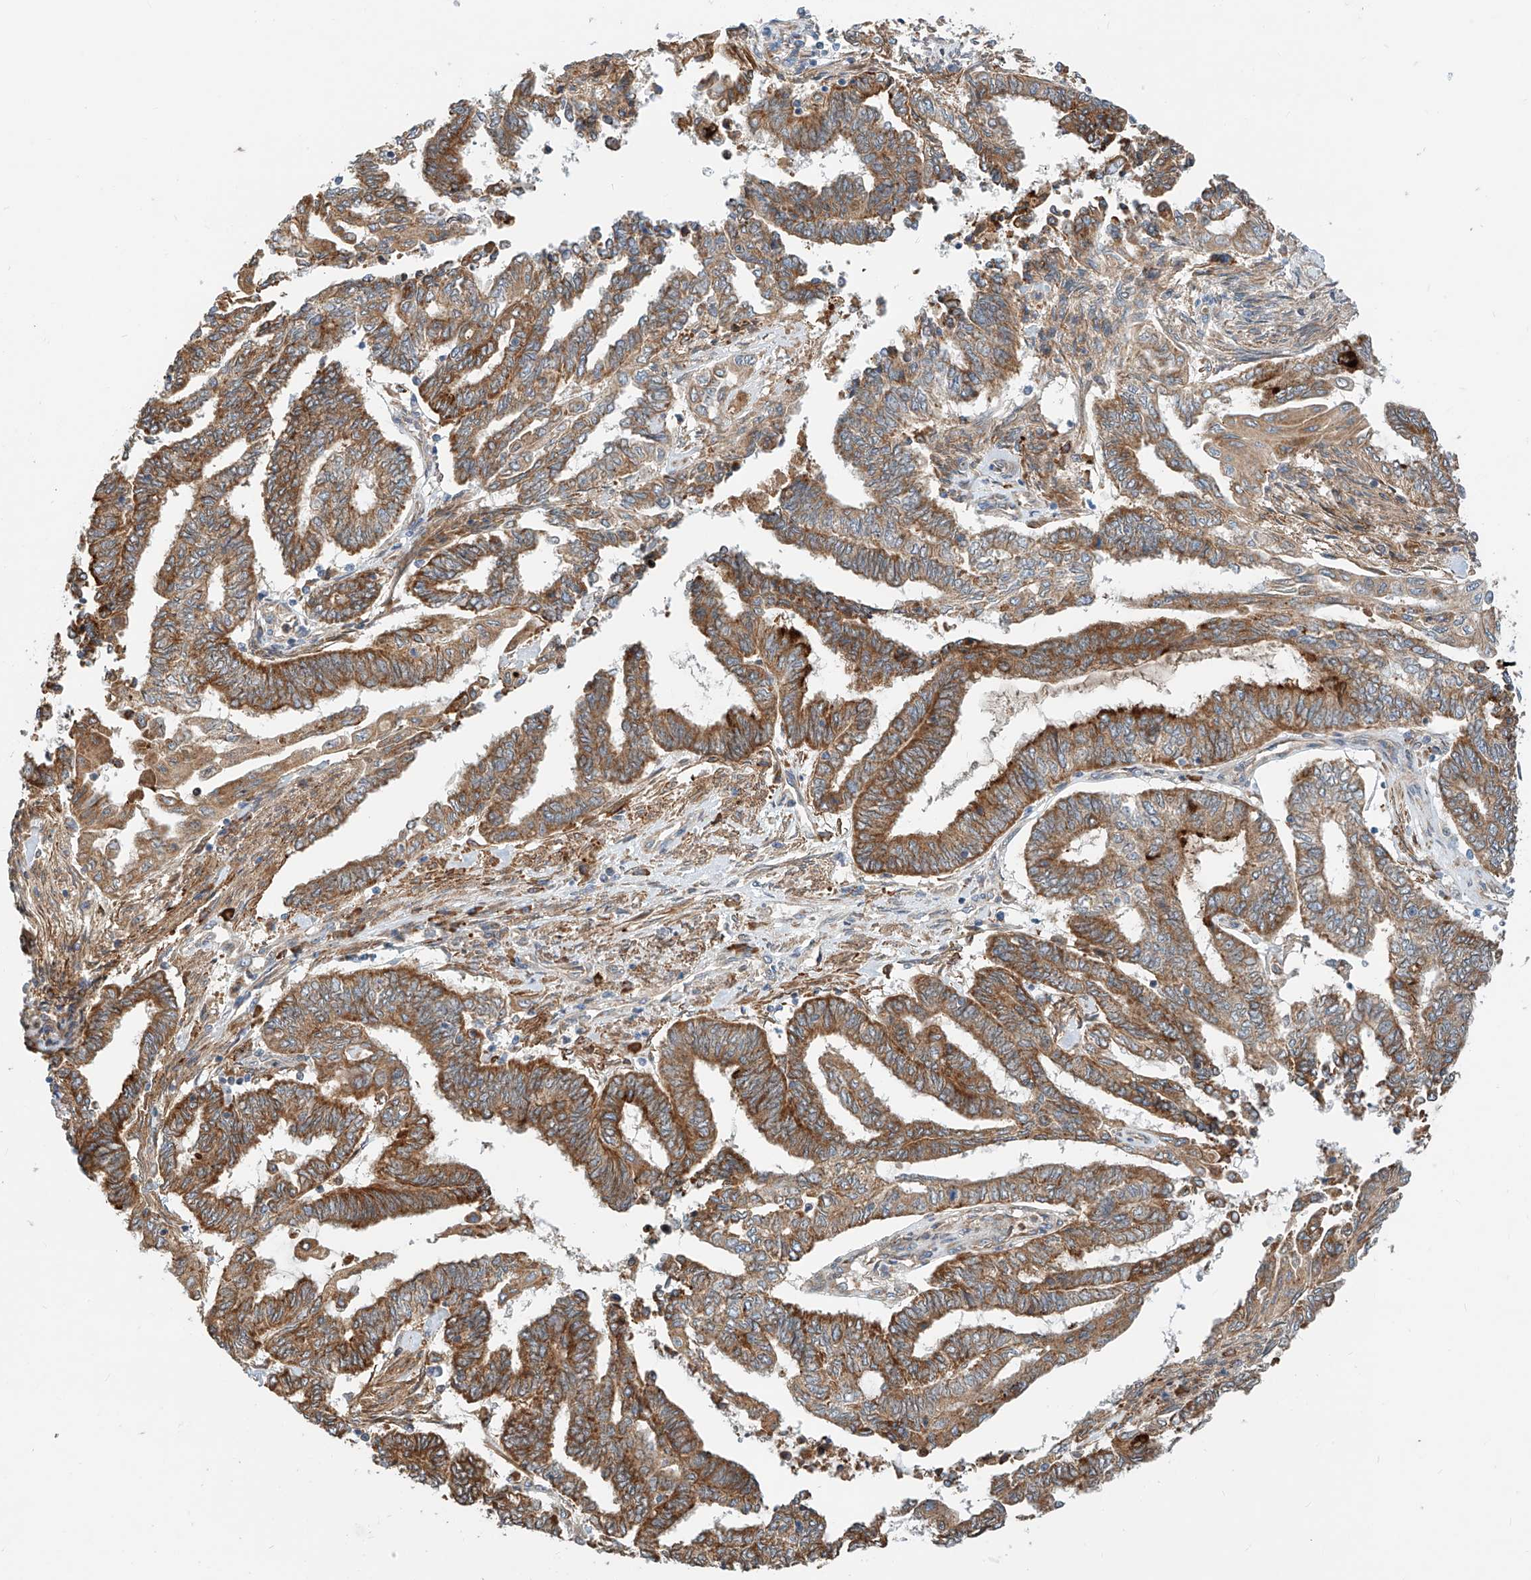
{"staining": {"intensity": "moderate", "quantity": ">75%", "location": "cytoplasmic/membranous"}, "tissue": "endometrial cancer", "cell_type": "Tumor cells", "image_type": "cancer", "snomed": [{"axis": "morphology", "description": "Adenocarcinoma, NOS"}, {"axis": "topography", "description": "Uterus"}, {"axis": "topography", "description": "Endometrium"}], "caption": "Protein staining demonstrates moderate cytoplasmic/membranous staining in about >75% of tumor cells in adenocarcinoma (endometrial). The staining is performed using DAB brown chromogen to label protein expression. The nuclei are counter-stained blue using hematoxylin.", "gene": "CPAMD8", "patient": {"sex": "female", "age": 70}}